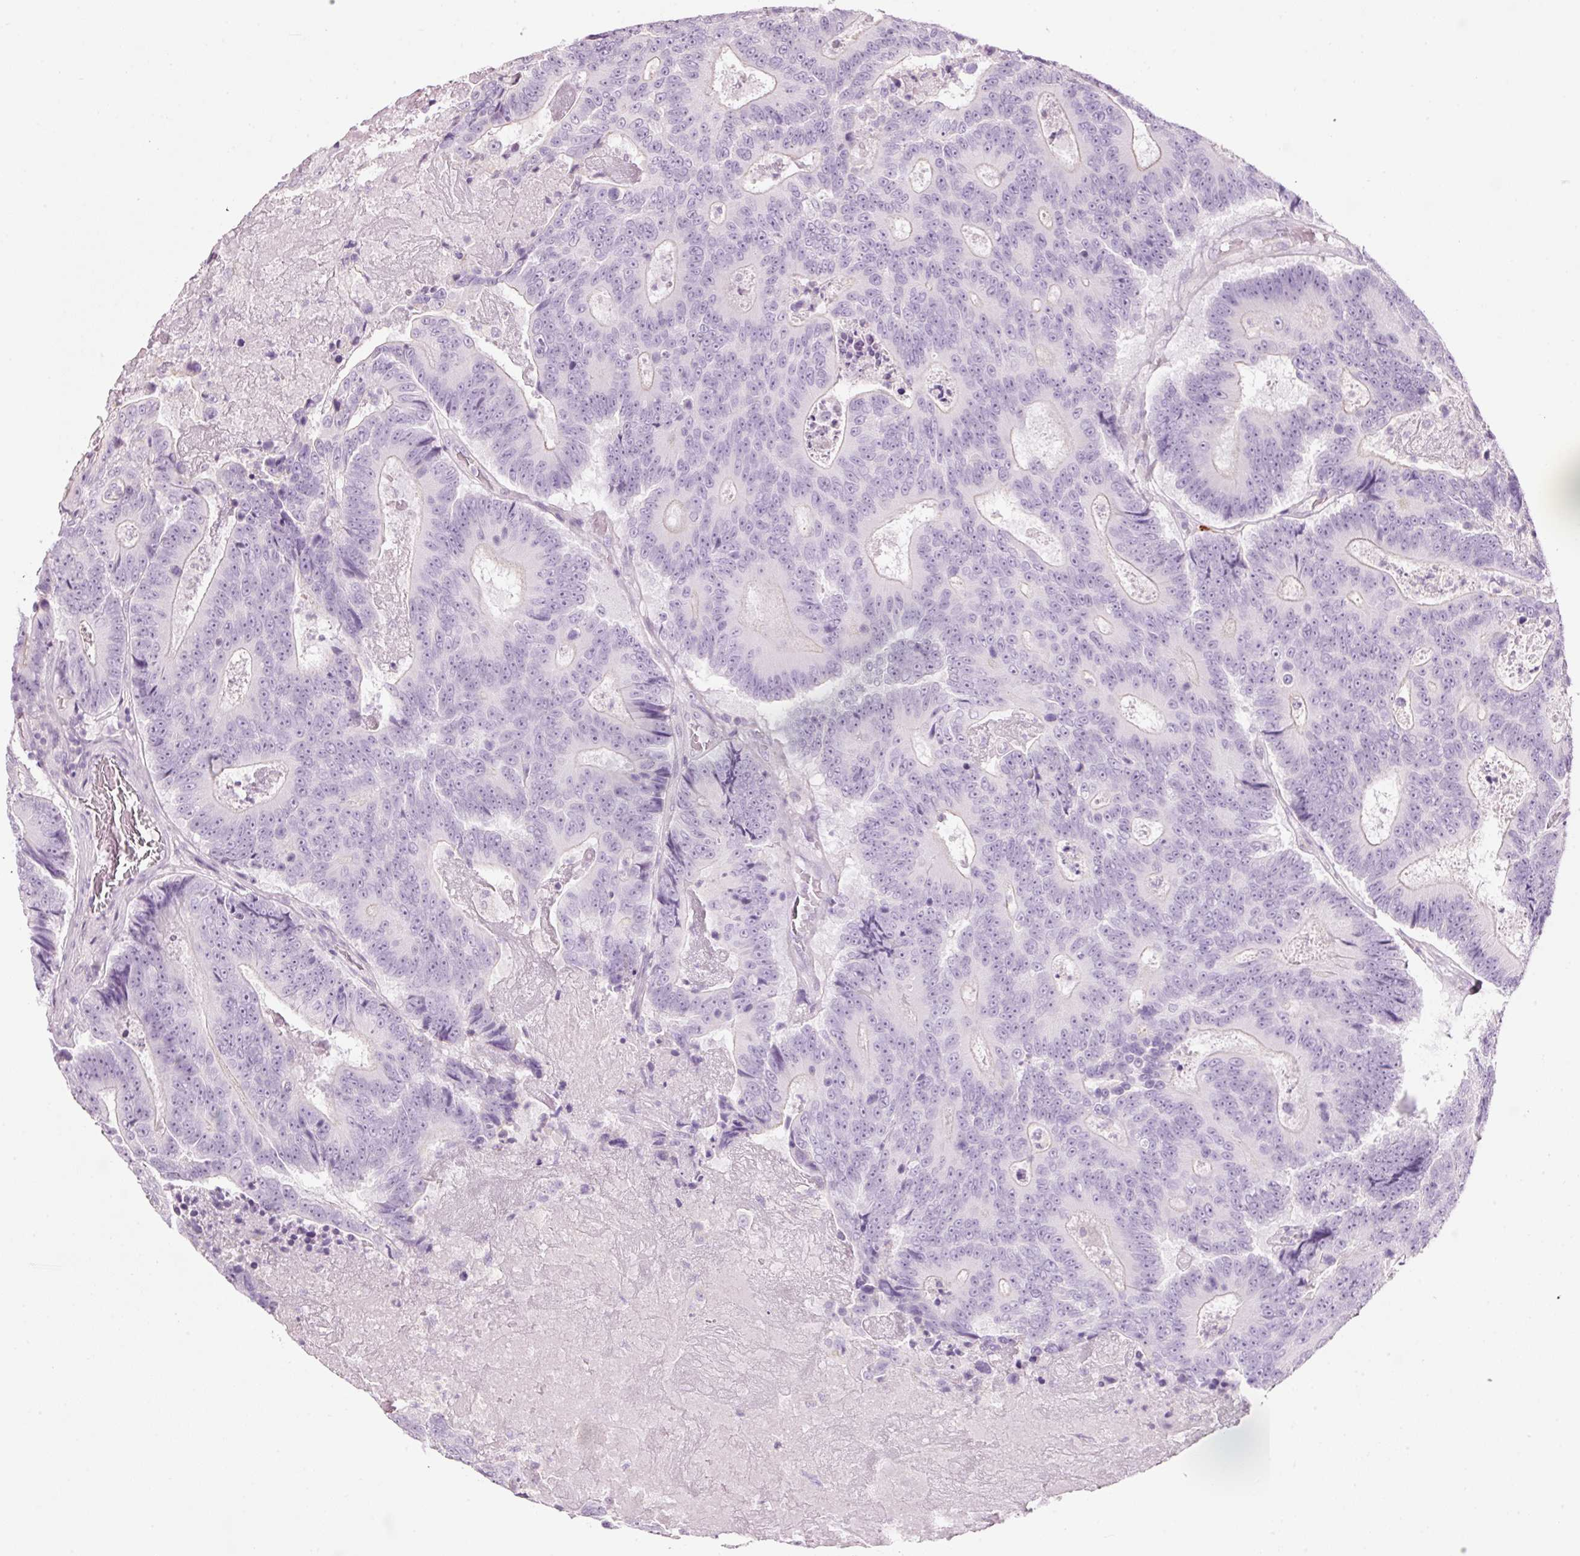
{"staining": {"intensity": "negative", "quantity": "none", "location": "none"}, "tissue": "colorectal cancer", "cell_type": "Tumor cells", "image_type": "cancer", "snomed": [{"axis": "morphology", "description": "Adenocarcinoma, NOS"}, {"axis": "topography", "description": "Colon"}], "caption": "Human colorectal cancer stained for a protein using immunohistochemistry shows no positivity in tumor cells.", "gene": "CMA1", "patient": {"sex": "male", "age": 83}}